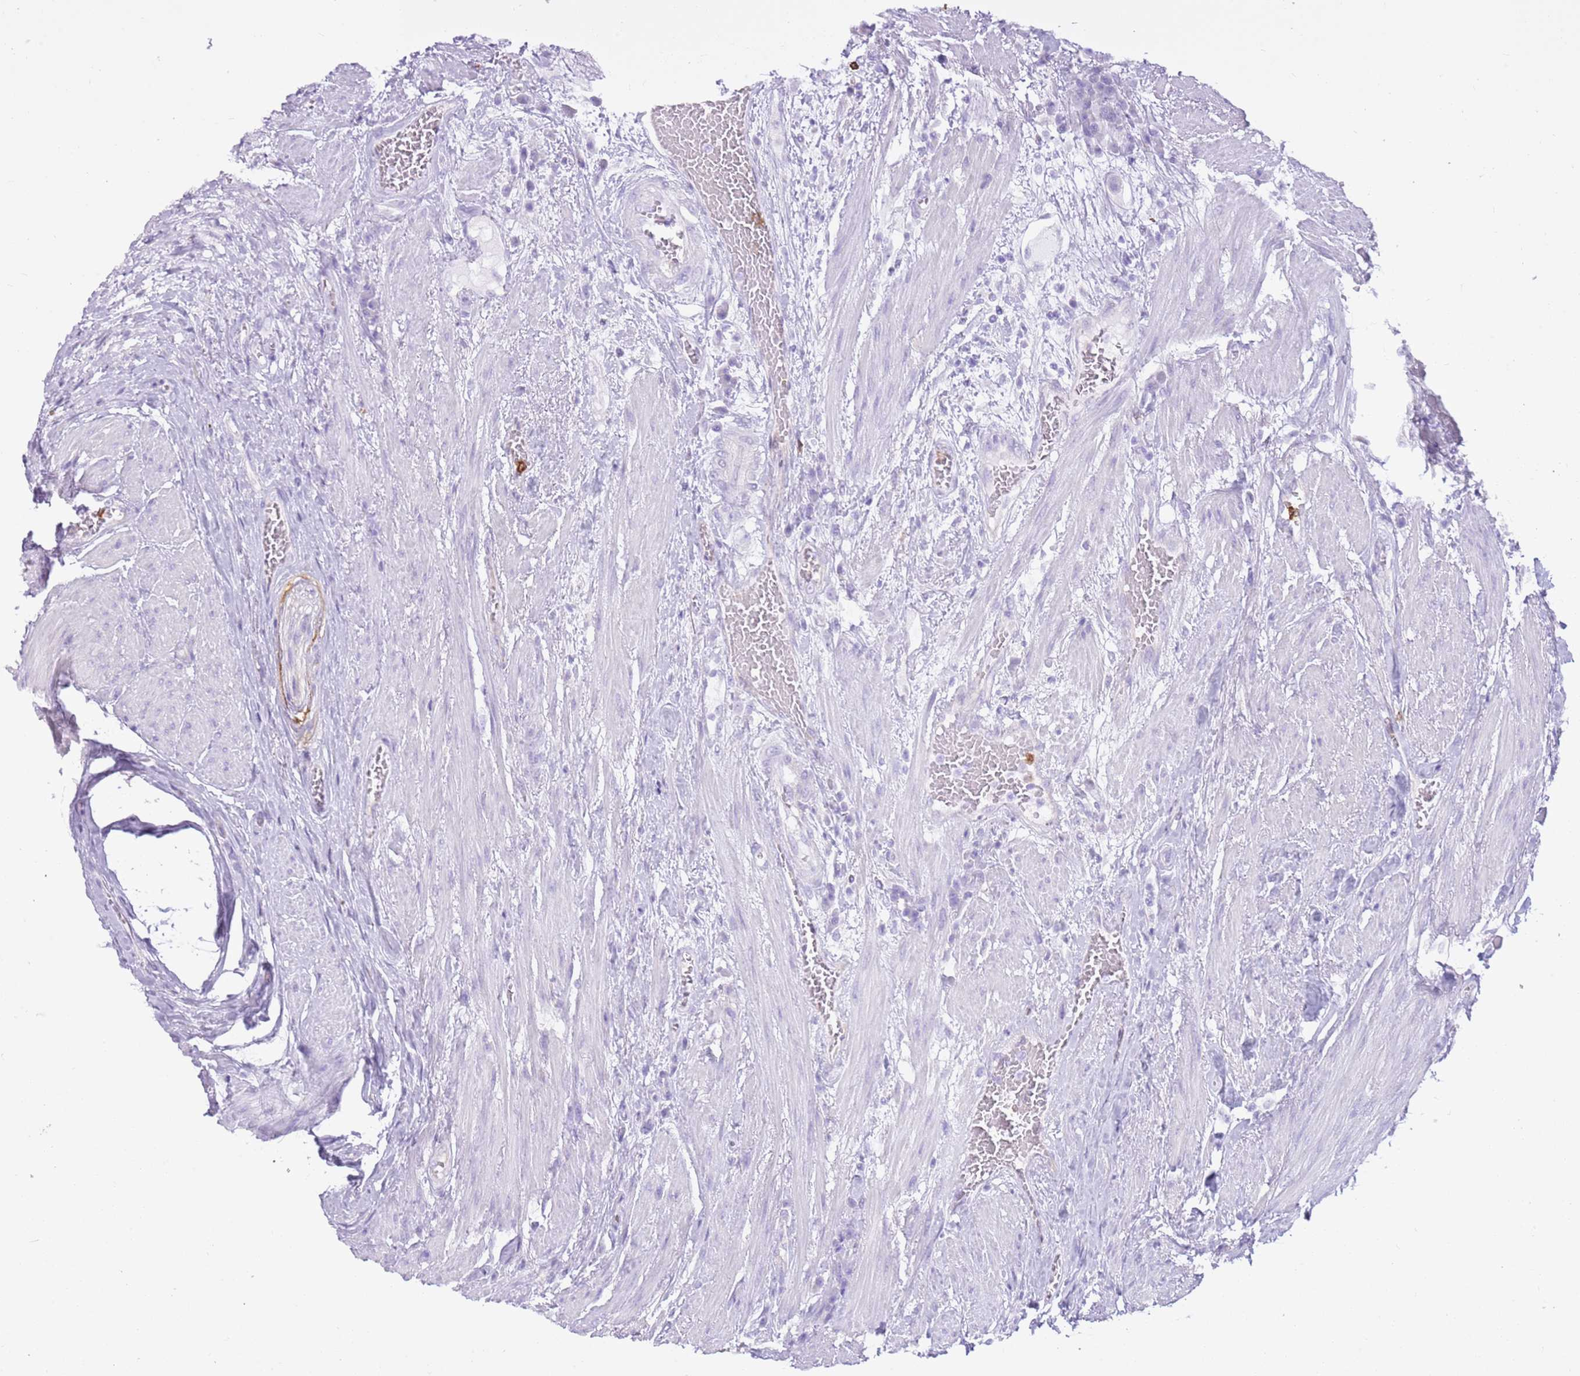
{"staining": {"intensity": "negative", "quantity": "none", "location": "none"}, "tissue": "urothelial cancer", "cell_type": "Tumor cells", "image_type": "cancer", "snomed": [{"axis": "morphology", "description": "Urothelial carcinoma, High grade"}, {"axis": "topography", "description": "Urinary bladder"}], "caption": "Photomicrograph shows no protein positivity in tumor cells of high-grade urothelial carcinoma tissue.", "gene": "CD177", "patient": {"sex": "female", "age": 63}}